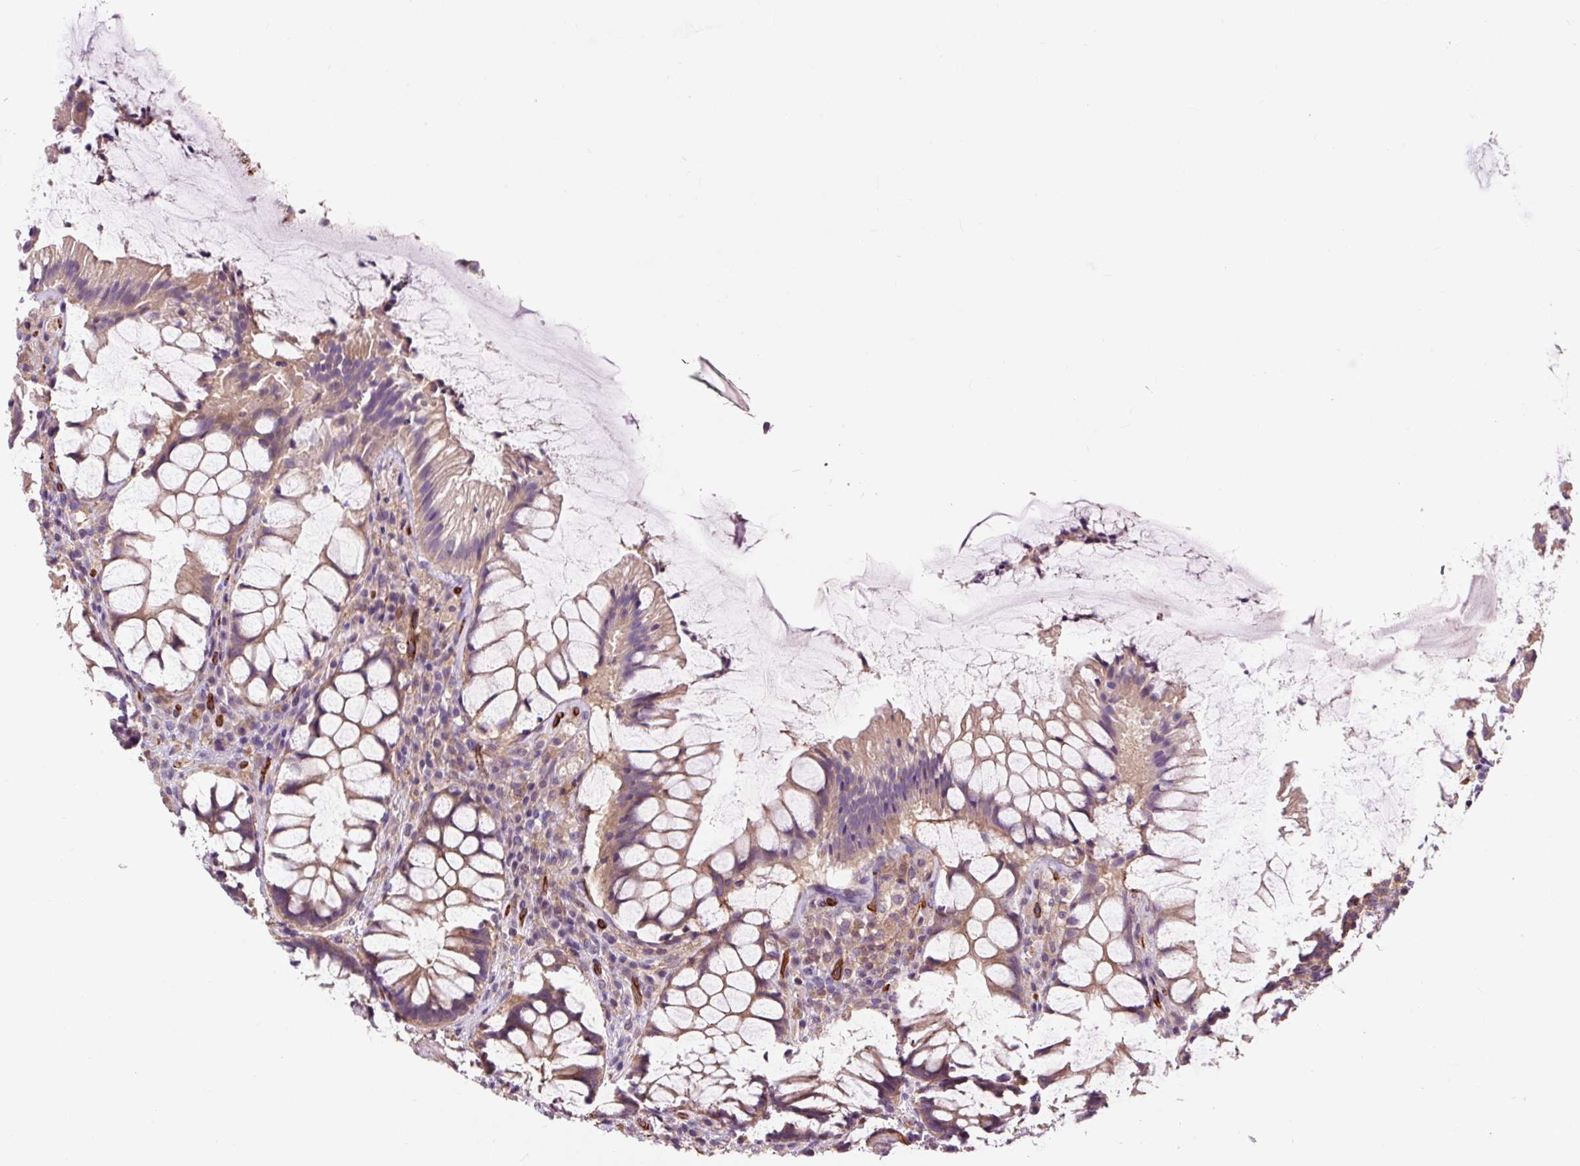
{"staining": {"intensity": "moderate", "quantity": ">75%", "location": "cytoplasmic/membranous"}, "tissue": "rectum", "cell_type": "Glandular cells", "image_type": "normal", "snomed": [{"axis": "morphology", "description": "Normal tissue, NOS"}, {"axis": "topography", "description": "Rectum"}], "caption": "Brown immunohistochemical staining in unremarkable human rectum exhibits moderate cytoplasmic/membranous expression in about >75% of glandular cells.", "gene": "PCDHGB3", "patient": {"sex": "female", "age": 58}}